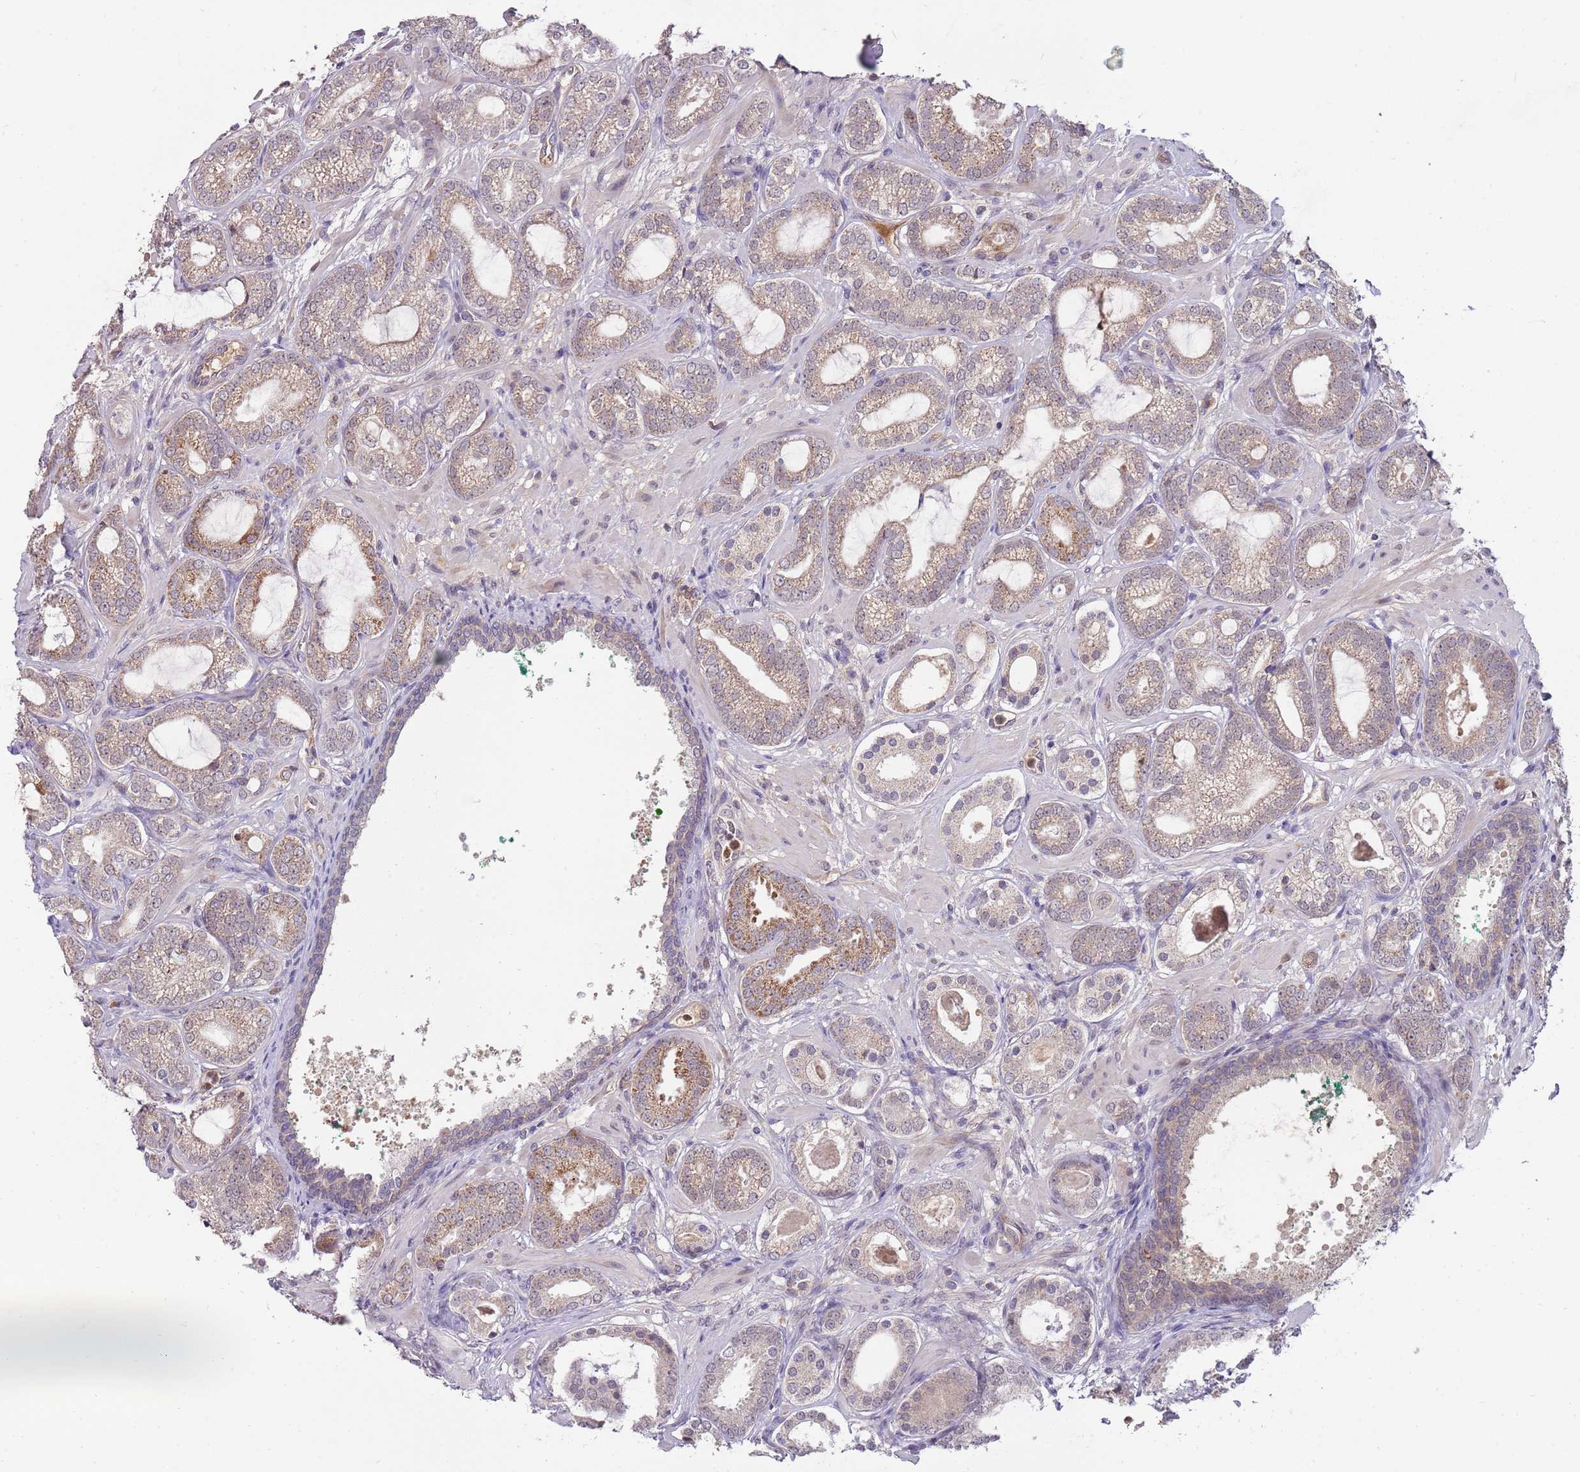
{"staining": {"intensity": "moderate", "quantity": "<25%", "location": "cytoplasmic/membranous"}, "tissue": "prostate cancer", "cell_type": "Tumor cells", "image_type": "cancer", "snomed": [{"axis": "morphology", "description": "Adenocarcinoma, High grade"}, {"axis": "topography", "description": "Prostate"}], "caption": "Human prostate cancer (high-grade adenocarcinoma) stained for a protein (brown) demonstrates moderate cytoplasmic/membranous positive expression in about <25% of tumor cells.", "gene": "NBPF6", "patient": {"sex": "male", "age": 60}}